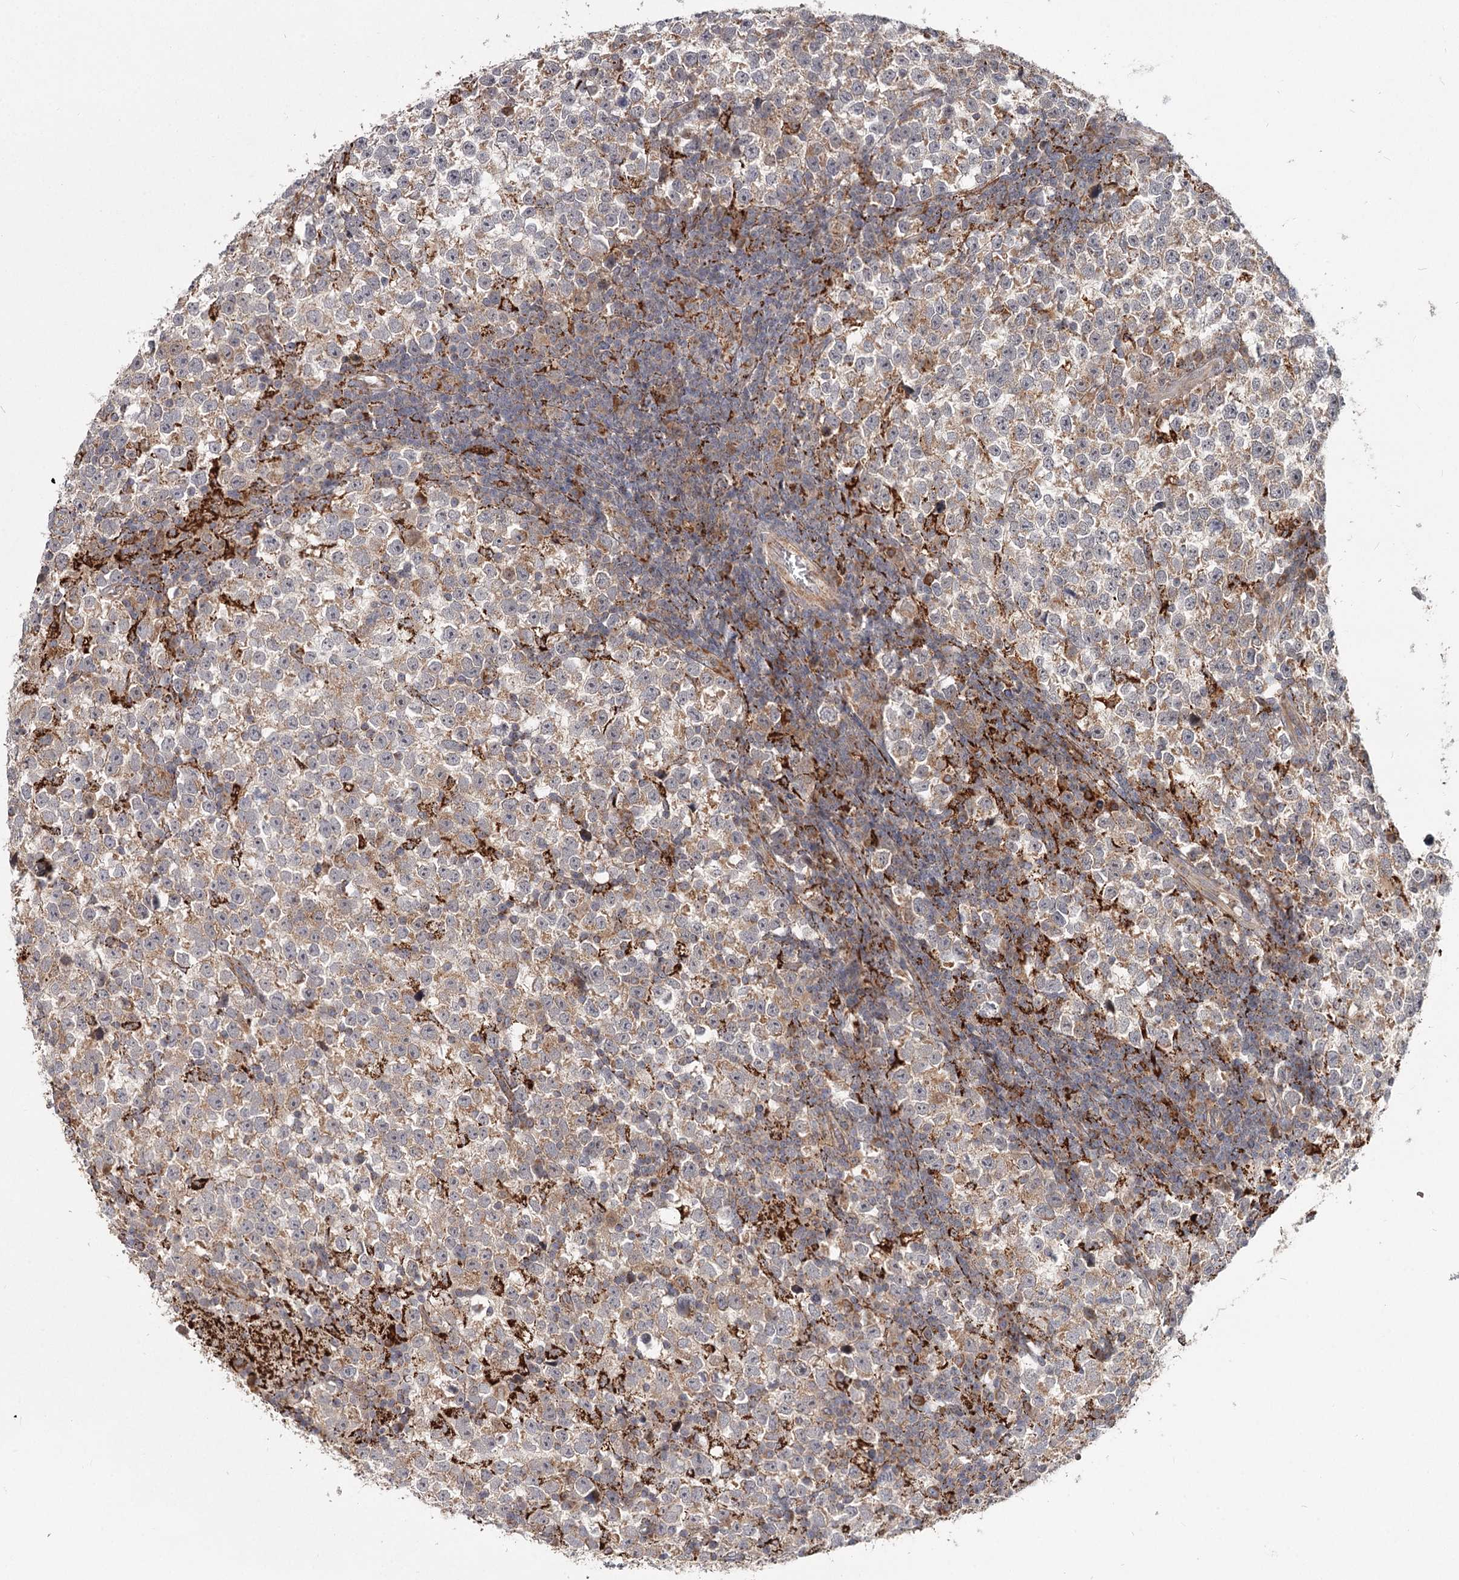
{"staining": {"intensity": "weak", "quantity": ">75%", "location": "cytoplasmic/membranous"}, "tissue": "testis cancer", "cell_type": "Tumor cells", "image_type": "cancer", "snomed": [{"axis": "morphology", "description": "Normal tissue, NOS"}, {"axis": "morphology", "description": "Seminoma, NOS"}, {"axis": "topography", "description": "Testis"}], "caption": "Brown immunohistochemical staining in human testis cancer (seminoma) exhibits weak cytoplasmic/membranous expression in about >75% of tumor cells.", "gene": "CDC123", "patient": {"sex": "male", "age": 43}}